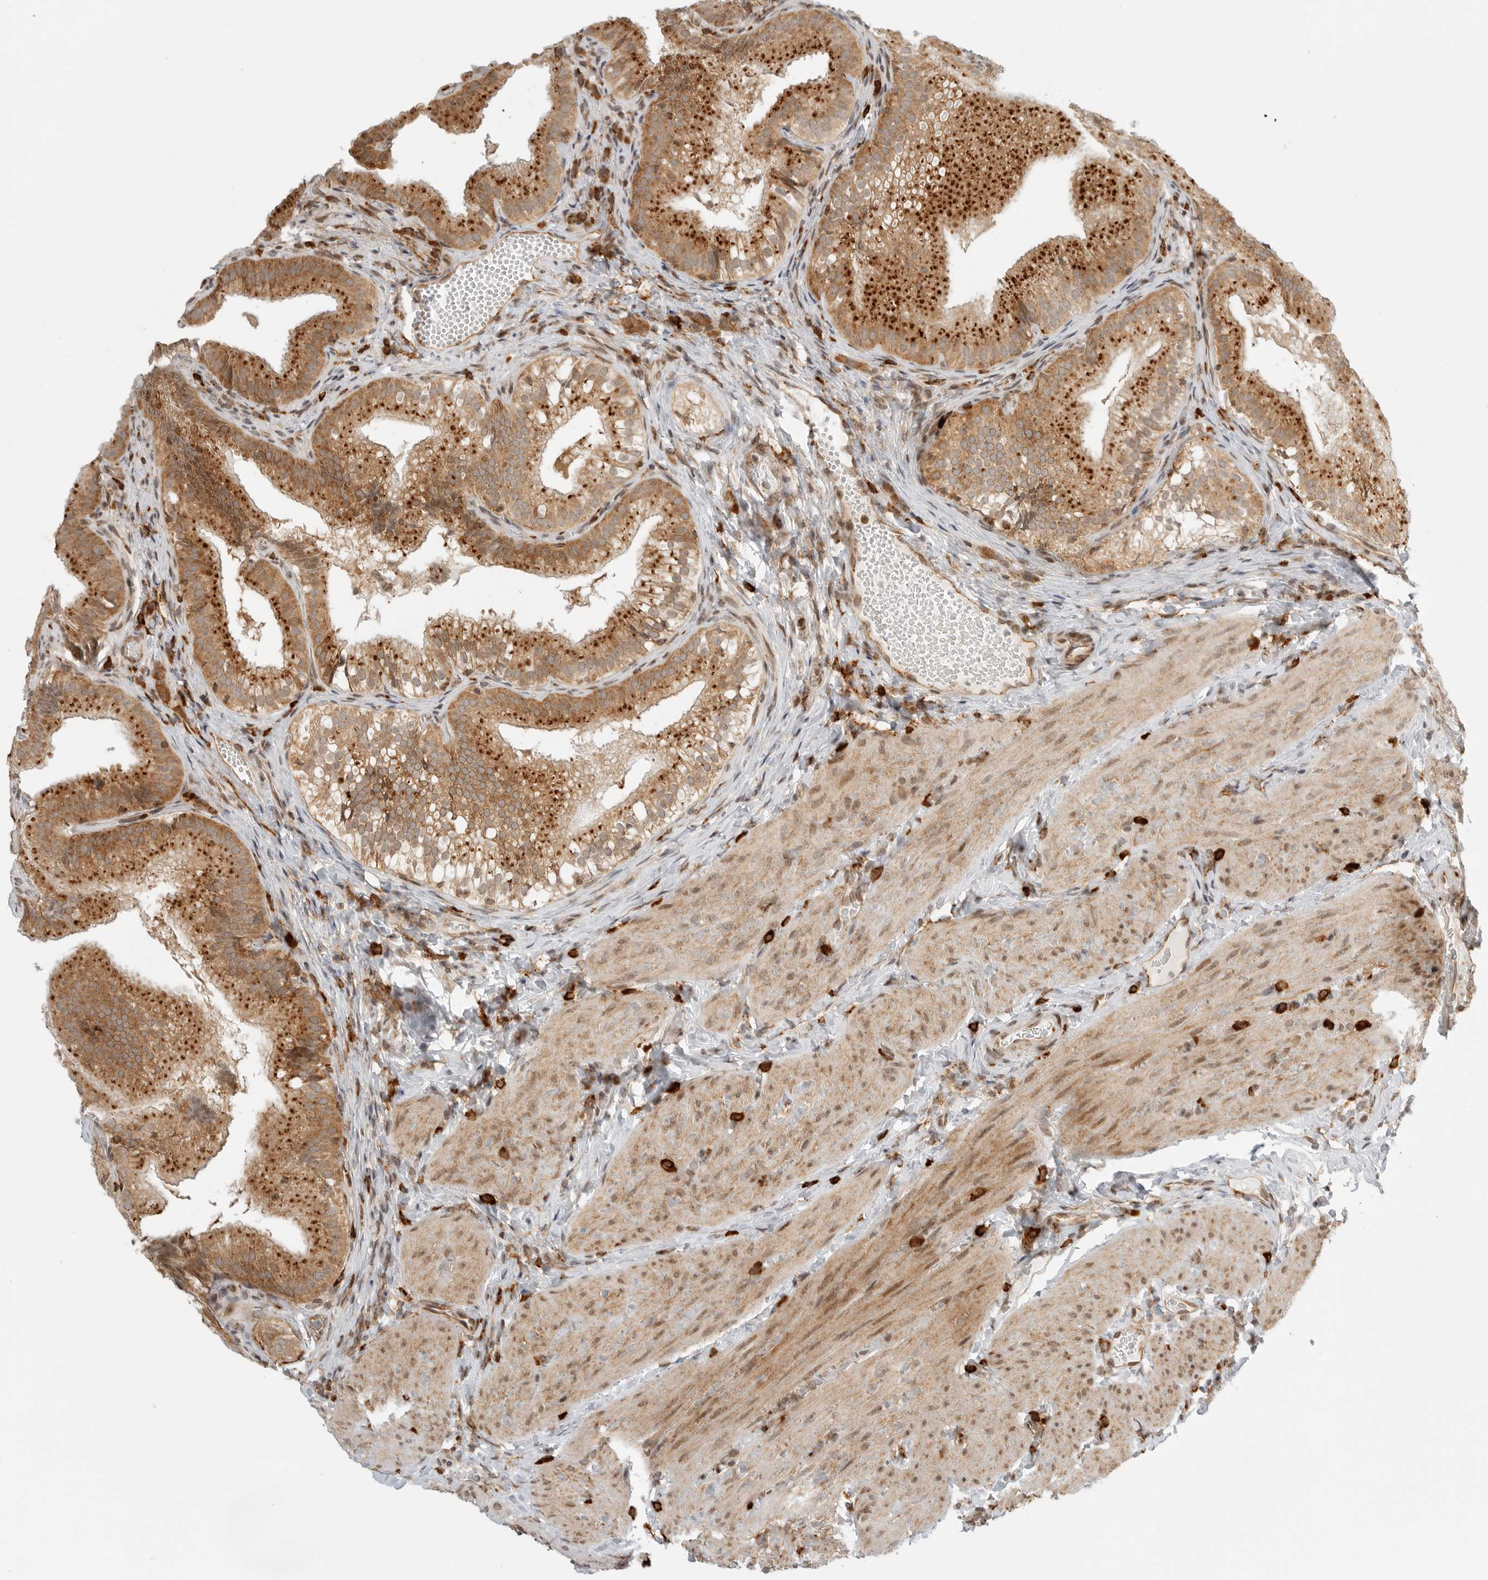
{"staining": {"intensity": "strong", "quantity": ">75%", "location": "cytoplasmic/membranous"}, "tissue": "gallbladder", "cell_type": "Glandular cells", "image_type": "normal", "snomed": [{"axis": "morphology", "description": "Normal tissue, NOS"}, {"axis": "topography", "description": "Gallbladder"}], "caption": "Immunohistochemistry (DAB (3,3'-diaminobenzidine)) staining of unremarkable human gallbladder demonstrates strong cytoplasmic/membranous protein positivity in approximately >75% of glandular cells. The protein is stained brown, and the nuclei are stained in blue (DAB IHC with brightfield microscopy, high magnification).", "gene": "IDUA", "patient": {"sex": "female", "age": 30}}